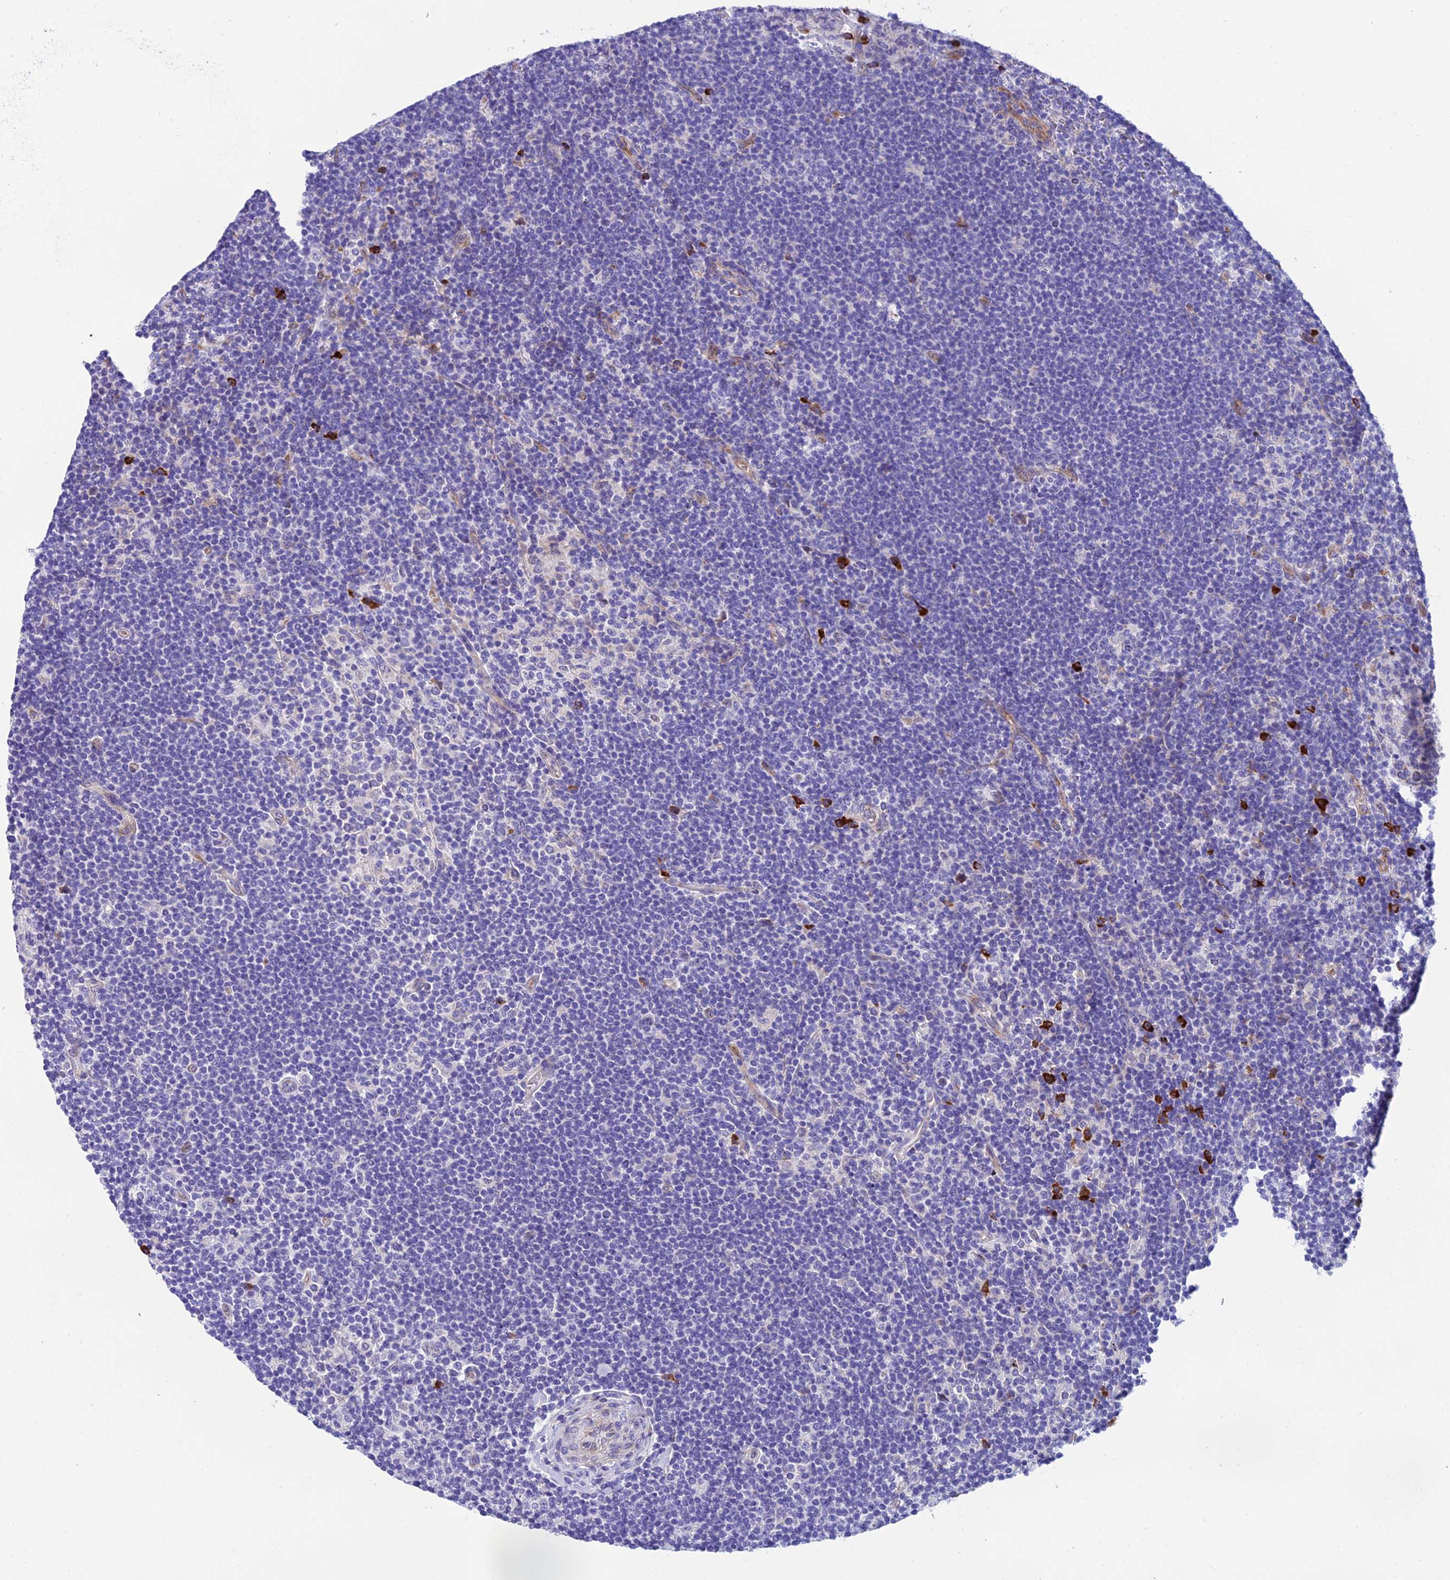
{"staining": {"intensity": "negative", "quantity": "none", "location": "none"}, "tissue": "lymphoma", "cell_type": "Tumor cells", "image_type": "cancer", "snomed": [{"axis": "morphology", "description": "Hodgkin's disease, NOS"}, {"axis": "topography", "description": "Lymph node"}], "caption": "Tumor cells show no significant expression in Hodgkin's disease.", "gene": "MACIR", "patient": {"sex": "female", "age": 57}}